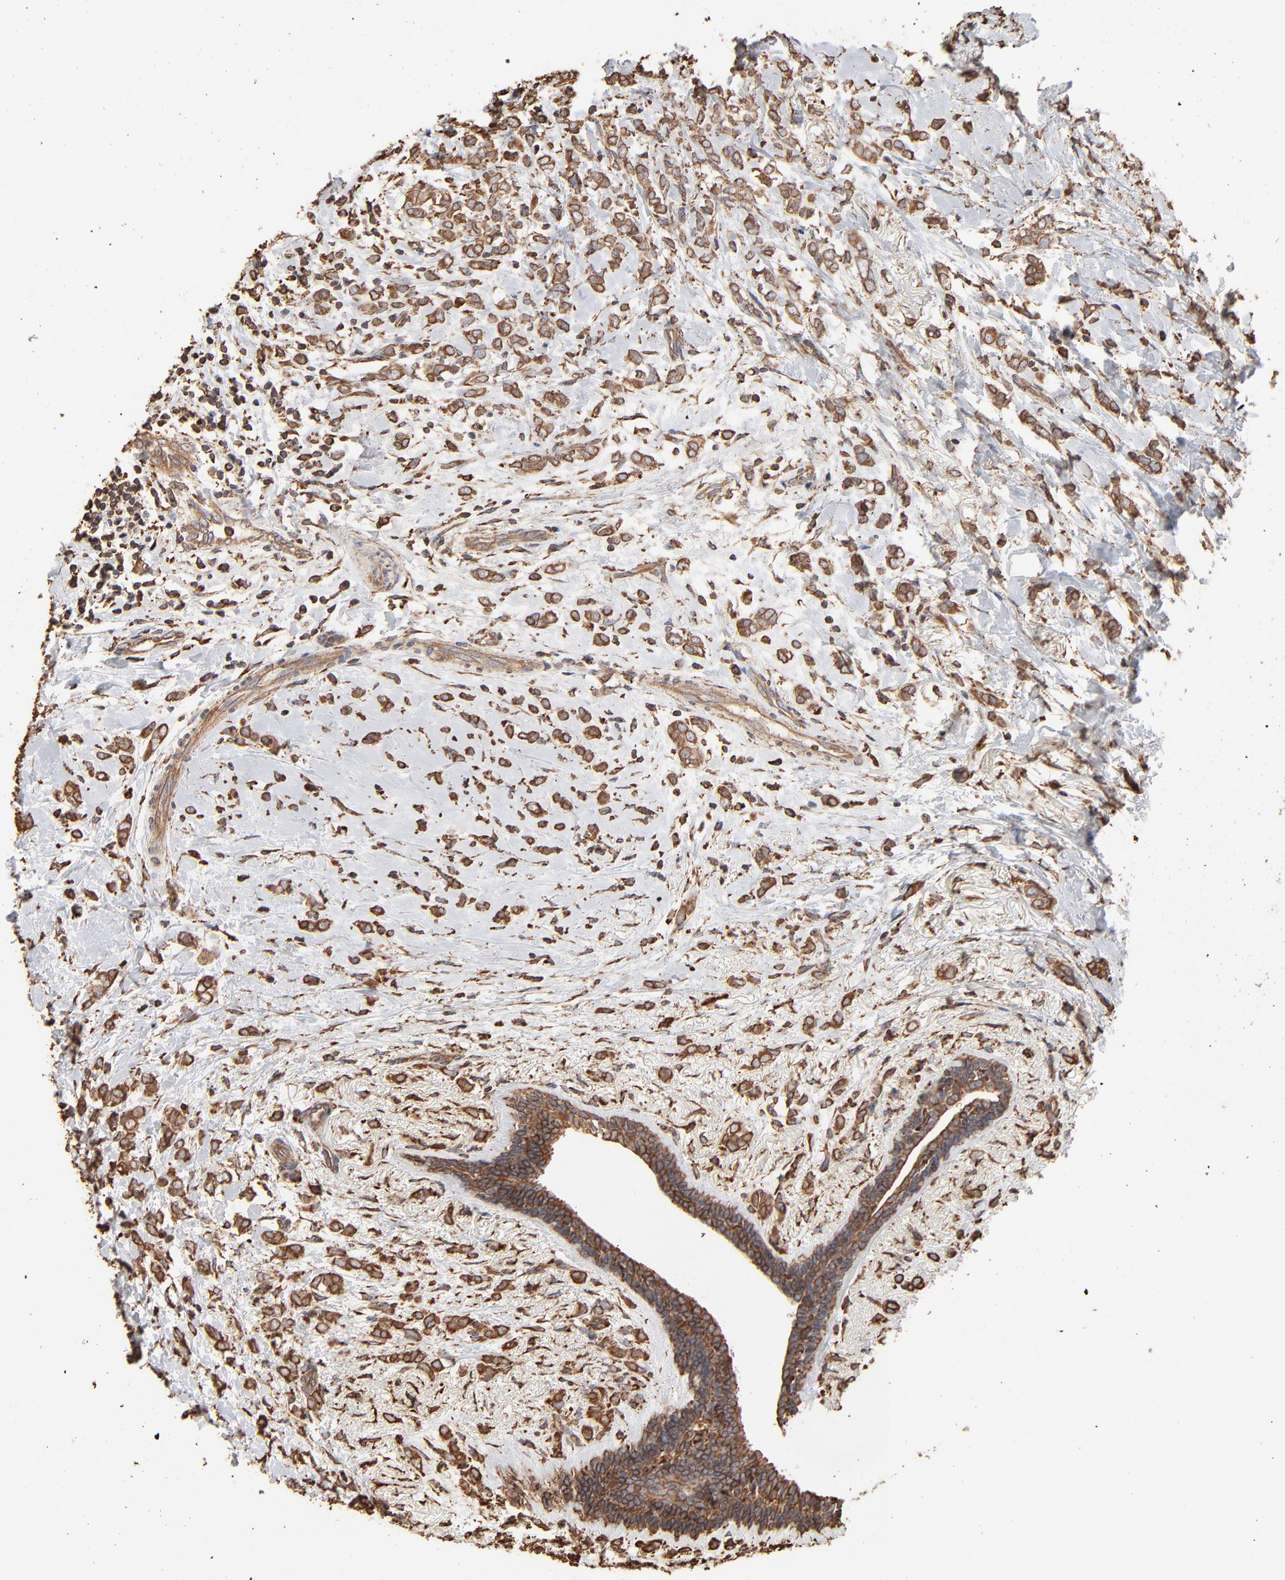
{"staining": {"intensity": "moderate", "quantity": ">75%", "location": "cytoplasmic/membranous"}, "tissue": "breast cancer", "cell_type": "Tumor cells", "image_type": "cancer", "snomed": [{"axis": "morphology", "description": "Normal tissue, NOS"}, {"axis": "morphology", "description": "Lobular carcinoma"}, {"axis": "topography", "description": "Breast"}], "caption": "Immunohistochemistry (IHC) image of human breast lobular carcinoma stained for a protein (brown), which demonstrates medium levels of moderate cytoplasmic/membranous staining in about >75% of tumor cells.", "gene": "PDIA3", "patient": {"sex": "female", "age": 47}}